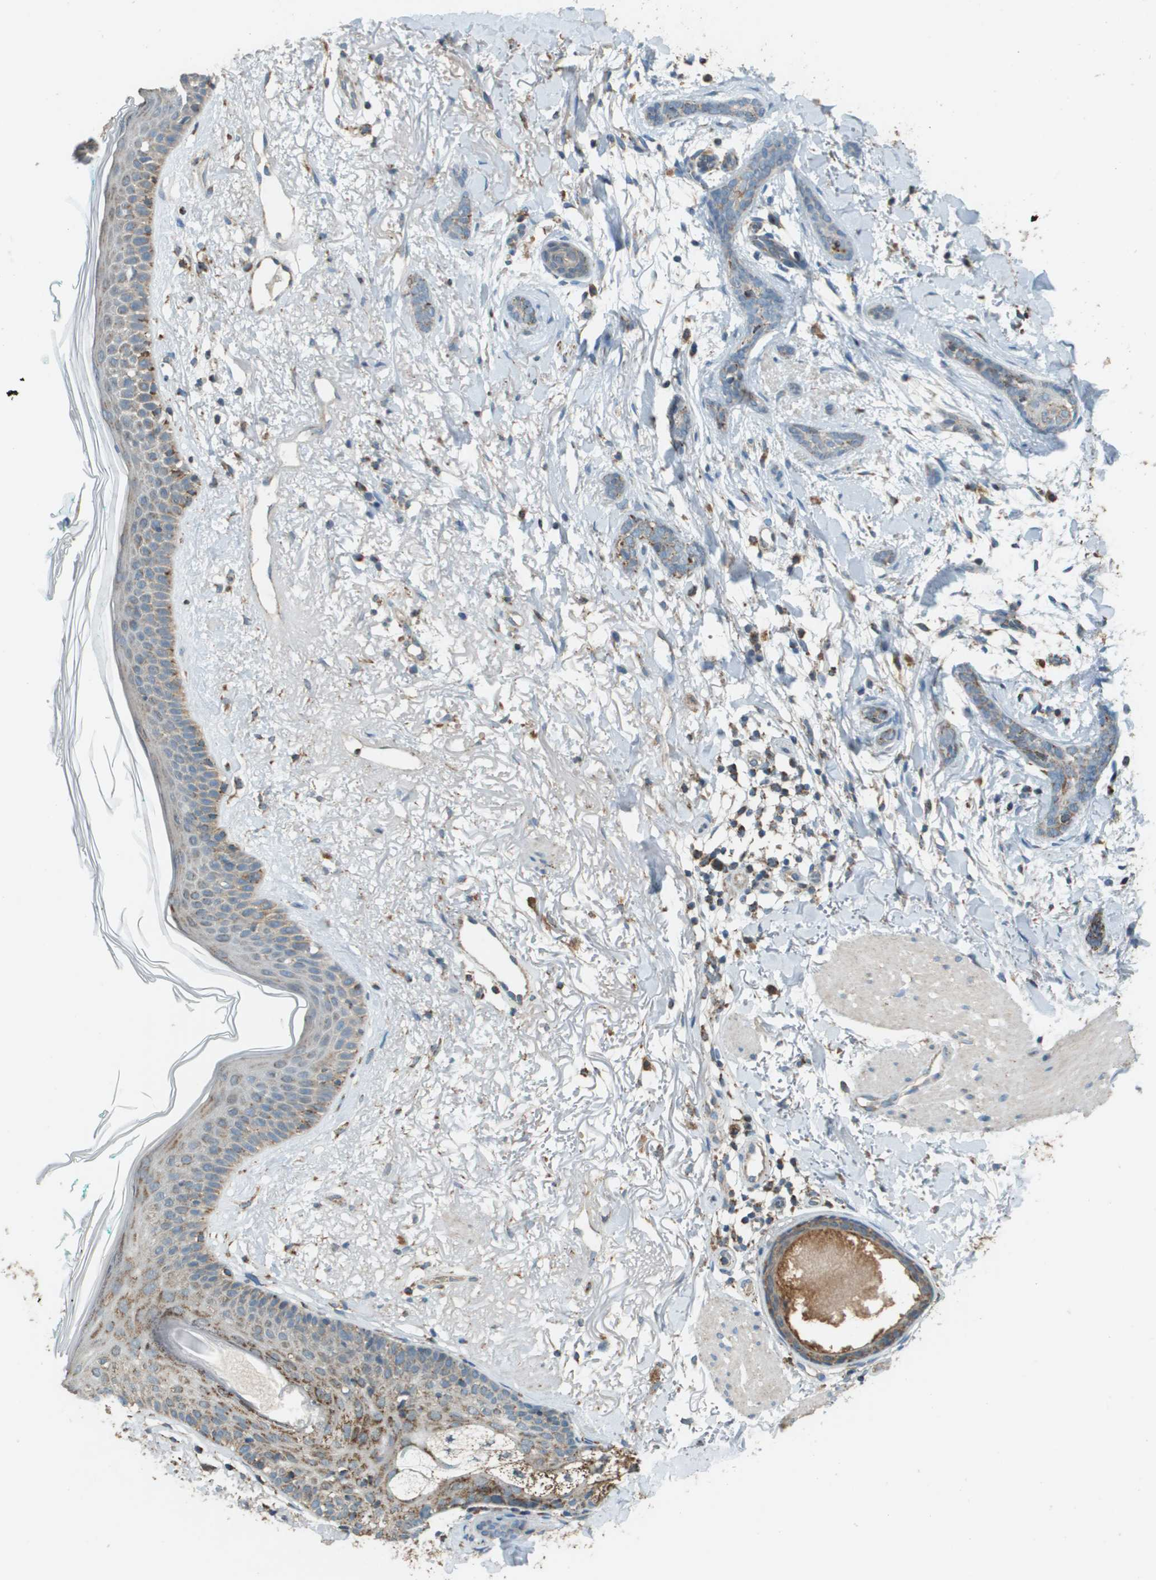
{"staining": {"intensity": "moderate", "quantity": "25%-75%", "location": "cytoplasmic/membranous"}, "tissue": "skin cancer", "cell_type": "Tumor cells", "image_type": "cancer", "snomed": [{"axis": "morphology", "description": "Basal cell carcinoma"}, {"axis": "morphology", "description": "Adnexal tumor, benign"}, {"axis": "topography", "description": "Skin"}], "caption": "A brown stain labels moderate cytoplasmic/membranous positivity of a protein in basal cell carcinoma (skin) tumor cells. (DAB IHC, brown staining for protein, blue staining for nuclei).", "gene": "FH", "patient": {"sex": "female", "age": 42}}